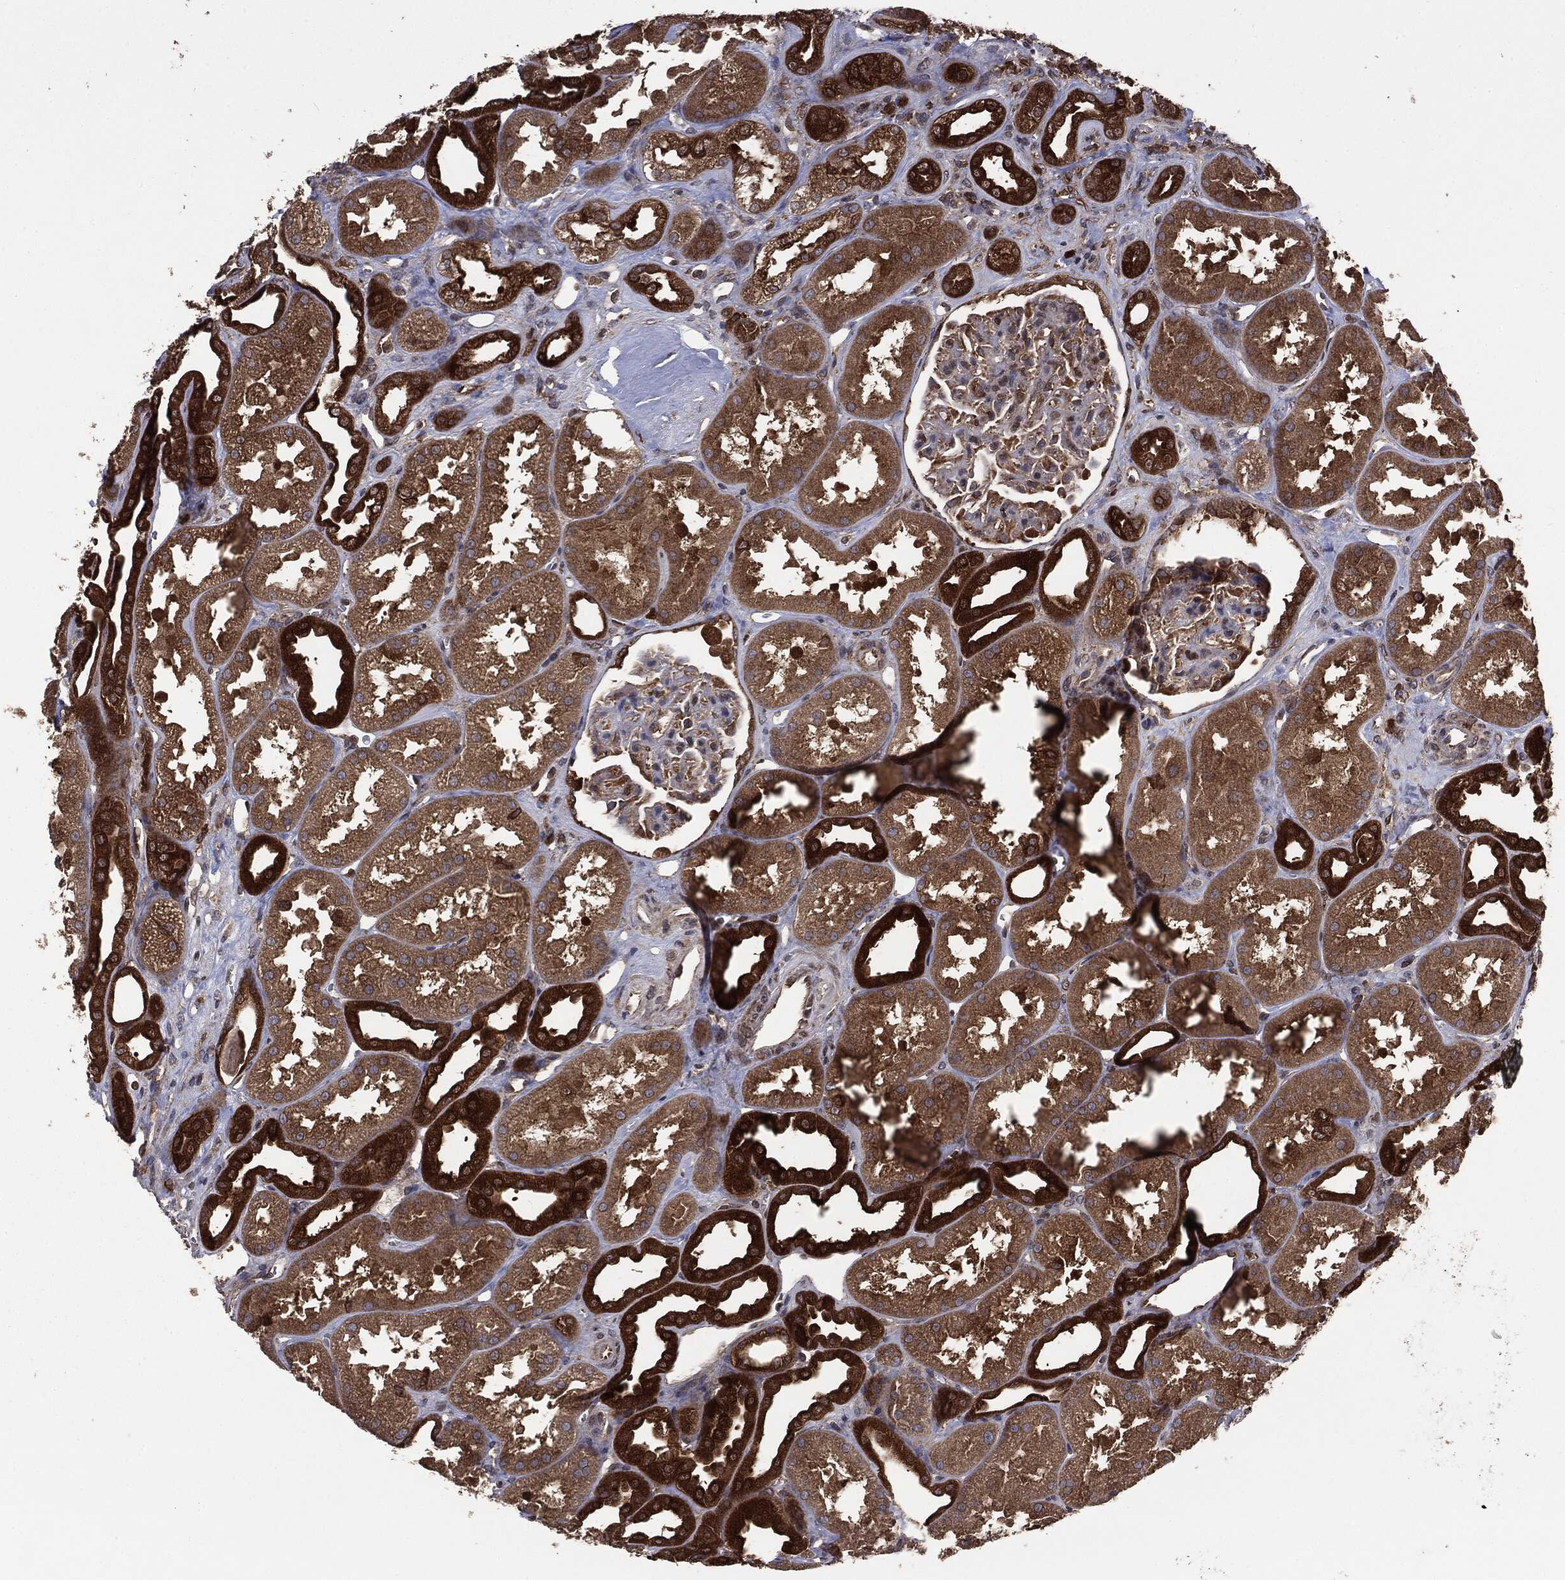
{"staining": {"intensity": "moderate", "quantity": "<25%", "location": "cytoplasmic/membranous"}, "tissue": "kidney", "cell_type": "Cells in glomeruli", "image_type": "normal", "snomed": [{"axis": "morphology", "description": "Normal tissue, NOS"}, {"axis": "topography", "description": "Kidney"}], "caption": "Benign kidney was stained to show a protein in brown. There is low levels of moderate cytoplasmic/membranous staining in about <25% of cells in glomeruli. (IHC, brightfield microscopy, high magnification).", "gene": "NME1", "patient": {"sex": "male", "age": 61}}